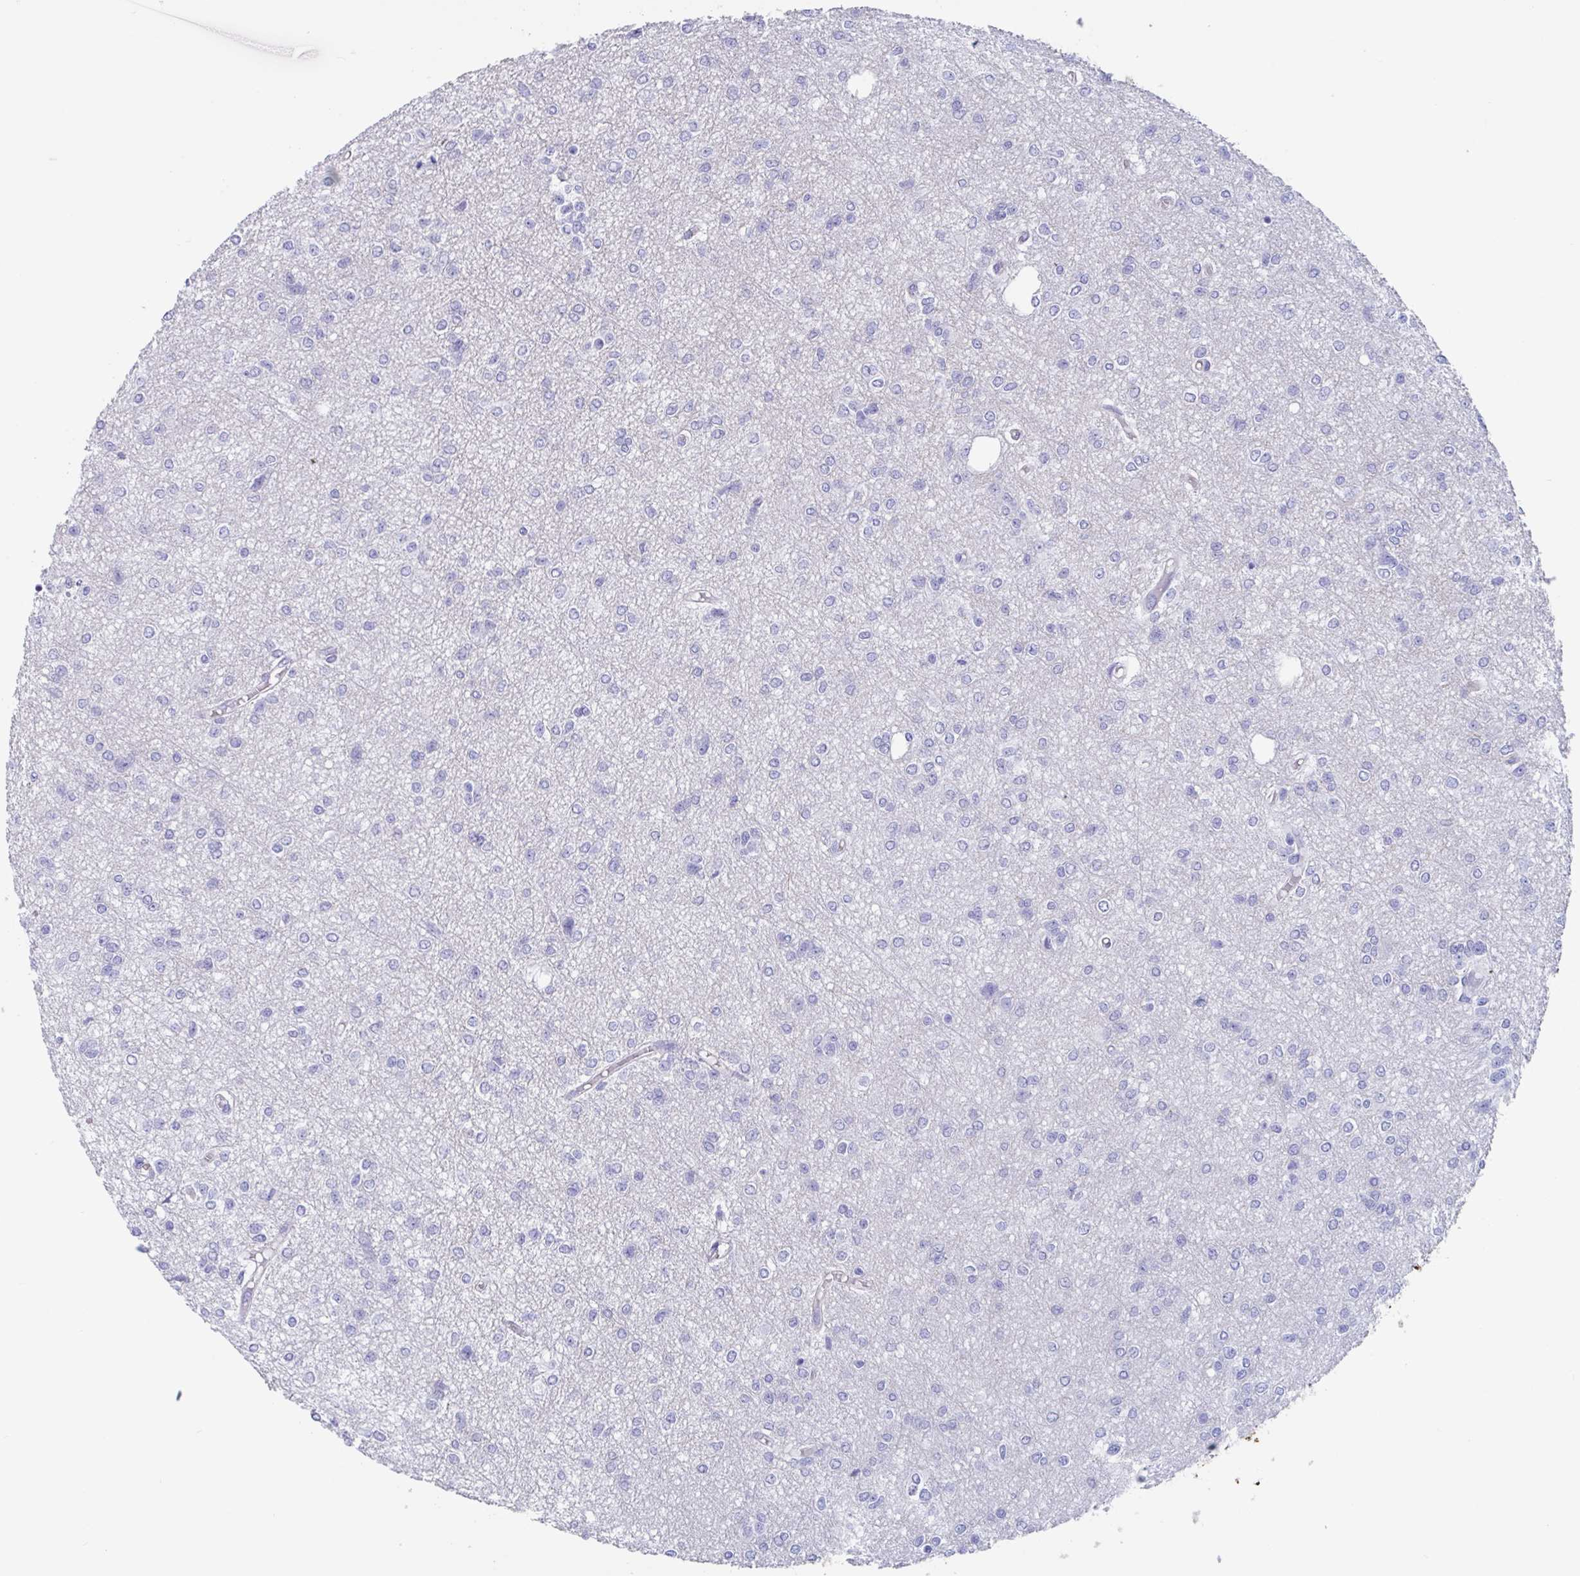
{"staining": {"intensity": "negative", "quantity": "none", "location": "none"}, "tissue": "glioma", "cell_type": "Tumor cells", "image_type": "cancer", "snomed": [{"axis": "morphology", "description": "Glioma, malignant, Low grade"}, {"axis": "topography", "description": "Brain"}], "caption": "Immunohistochemistry (IHC) of human malignant glioma (low-grade) displays no staining in tumor cells.", "gene": "ZPBP", "patient": {"sex": "male", "age": 26}}